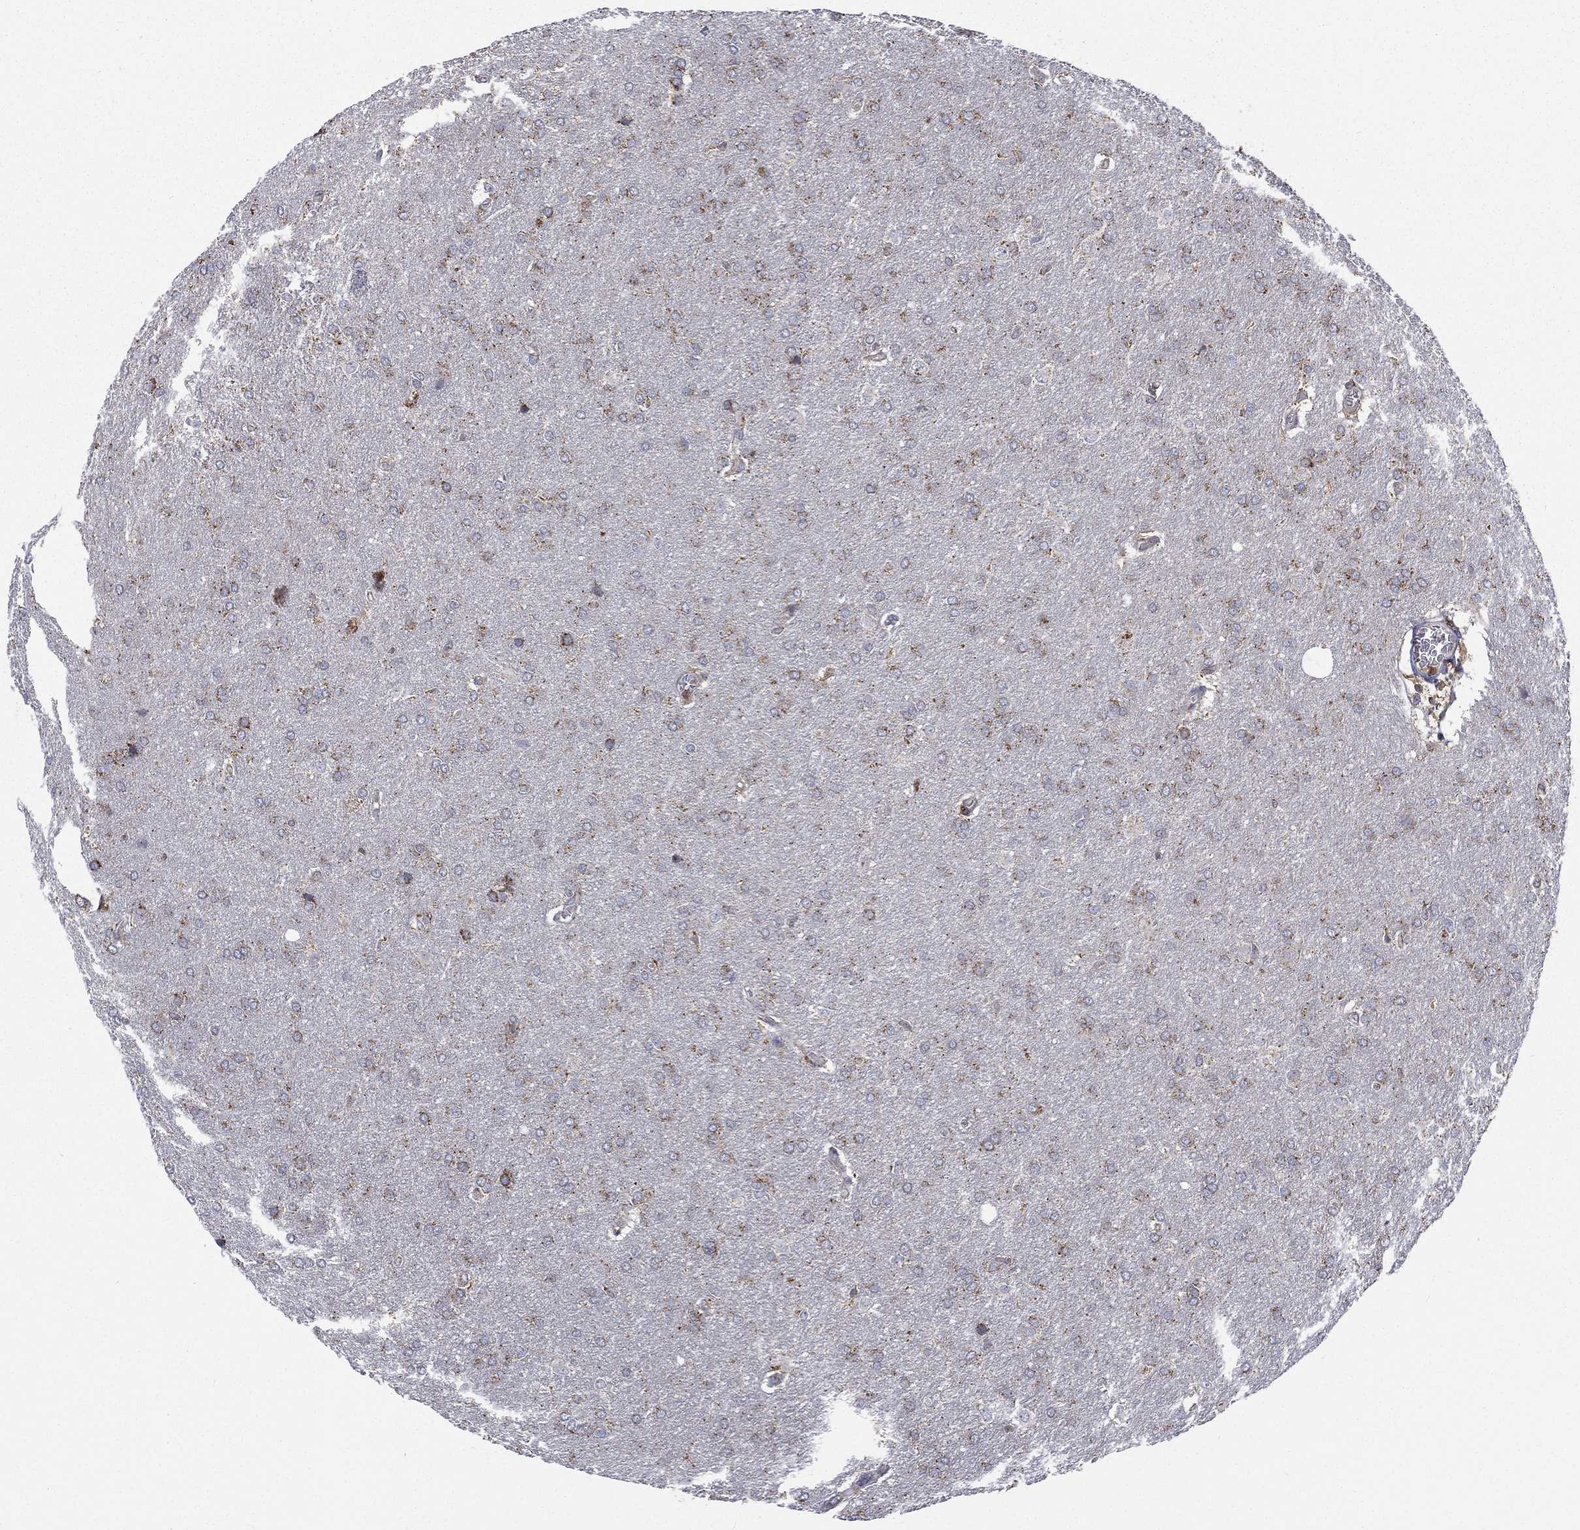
{"staining": {"intensity": "moderate", "quantity": "25%-75%", "location": "cytoplasmic/membranous"}, "tissue": "glioma", "cell_type": "Tumor cells", "image_type": "cancer", "snomed": [{"axis": "morphology", "description": "Glioma, malignant, Low grade"}, {"axis": "topography", "description": "Brain"}], "caption": "Glioma stained for a protein reveals moderate cytoplasmic/membranous positivity in tumor cells.", "gene": "RIN3", "patient": {"sex": "female", "age": 32}}